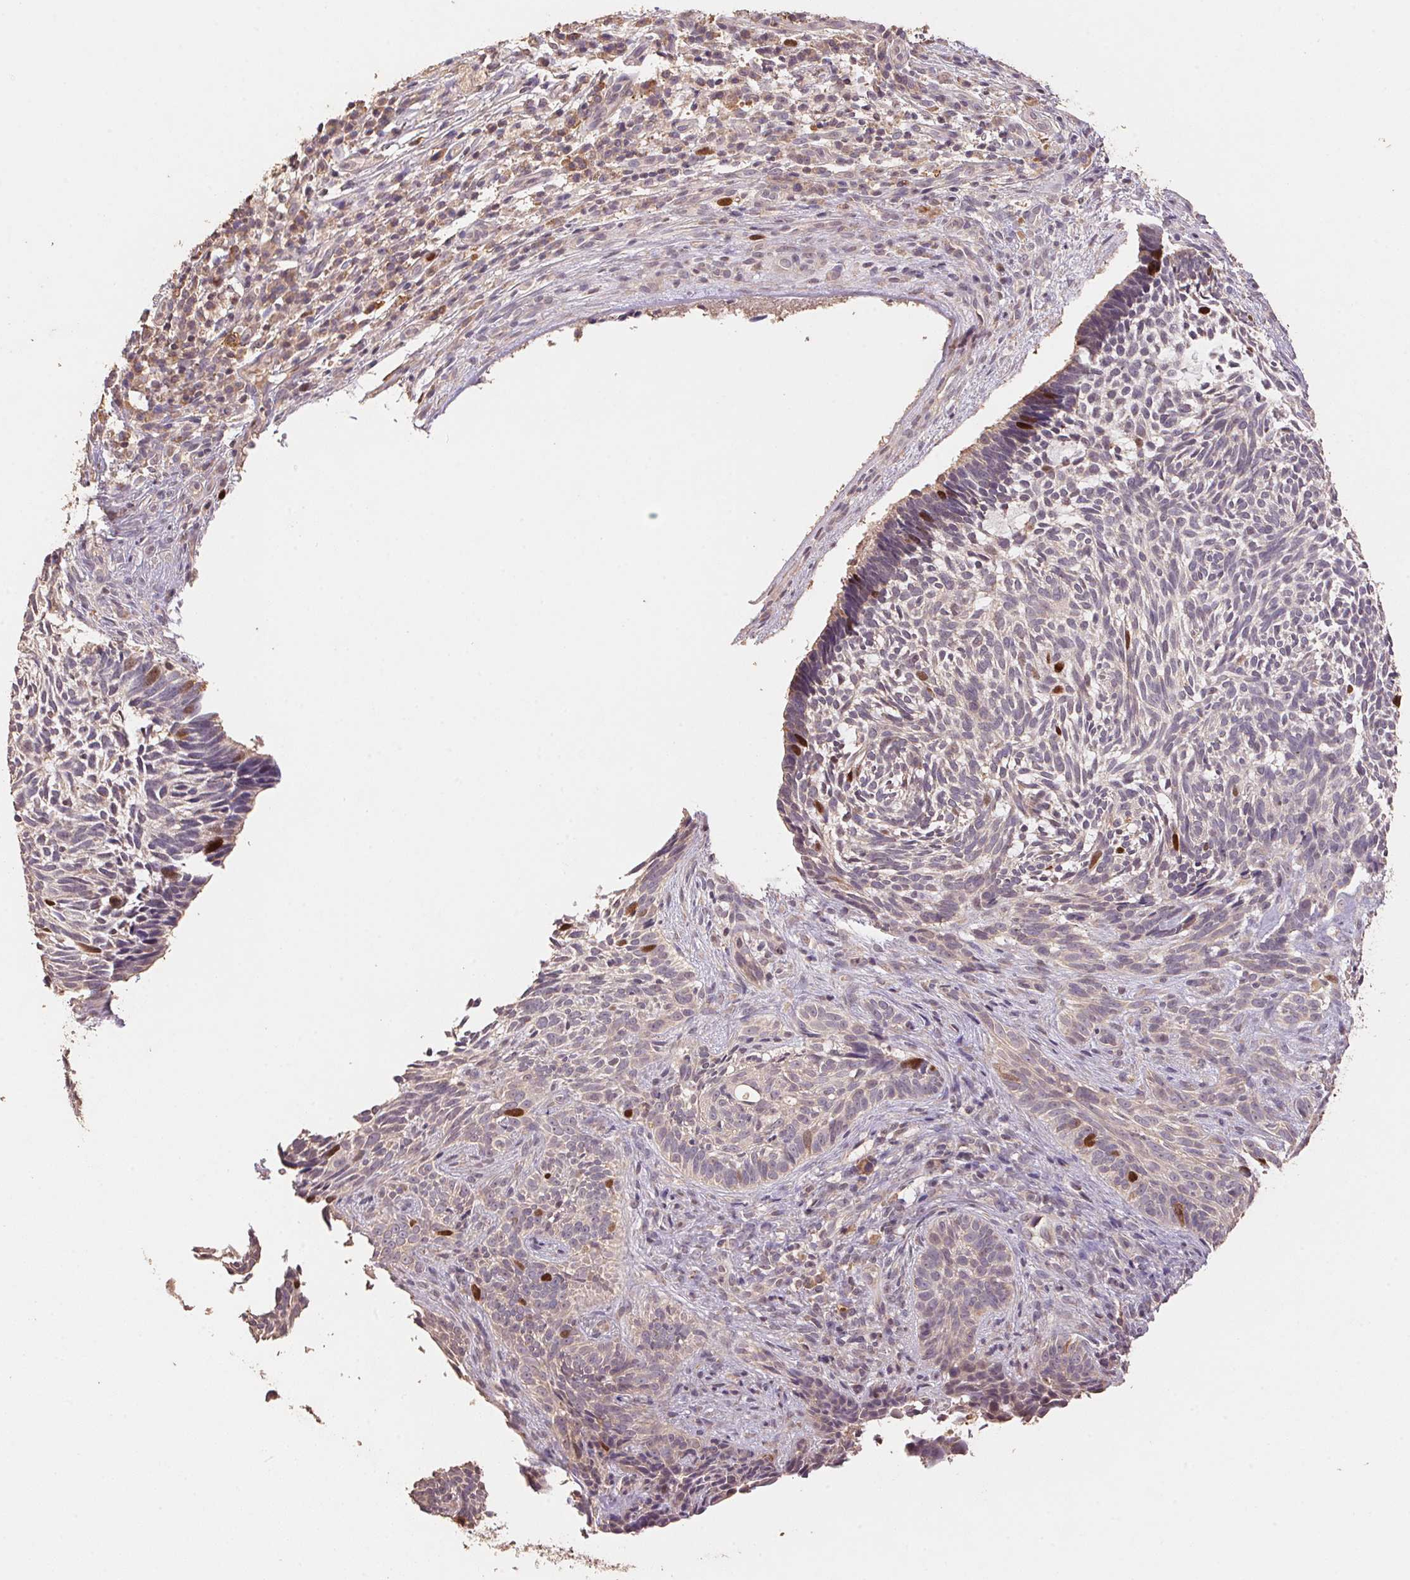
{"staining": {"intensity": "negative", "quantity": "none", "location": "none"}, "tissue": "skin cancer", "cell_type": "Tumor cells", "image_type": "cancer", "snomed": [{"axis": "morphology", "description": "Basal cell carcinoma"}, {"axis": "topography", "description": "Skin"}], "caption": "Tumor cells show no significant protein staining in skin basal cell carcinoma.", "gene": "CENPF", "patient": {"sex": "male", "age": 65}}